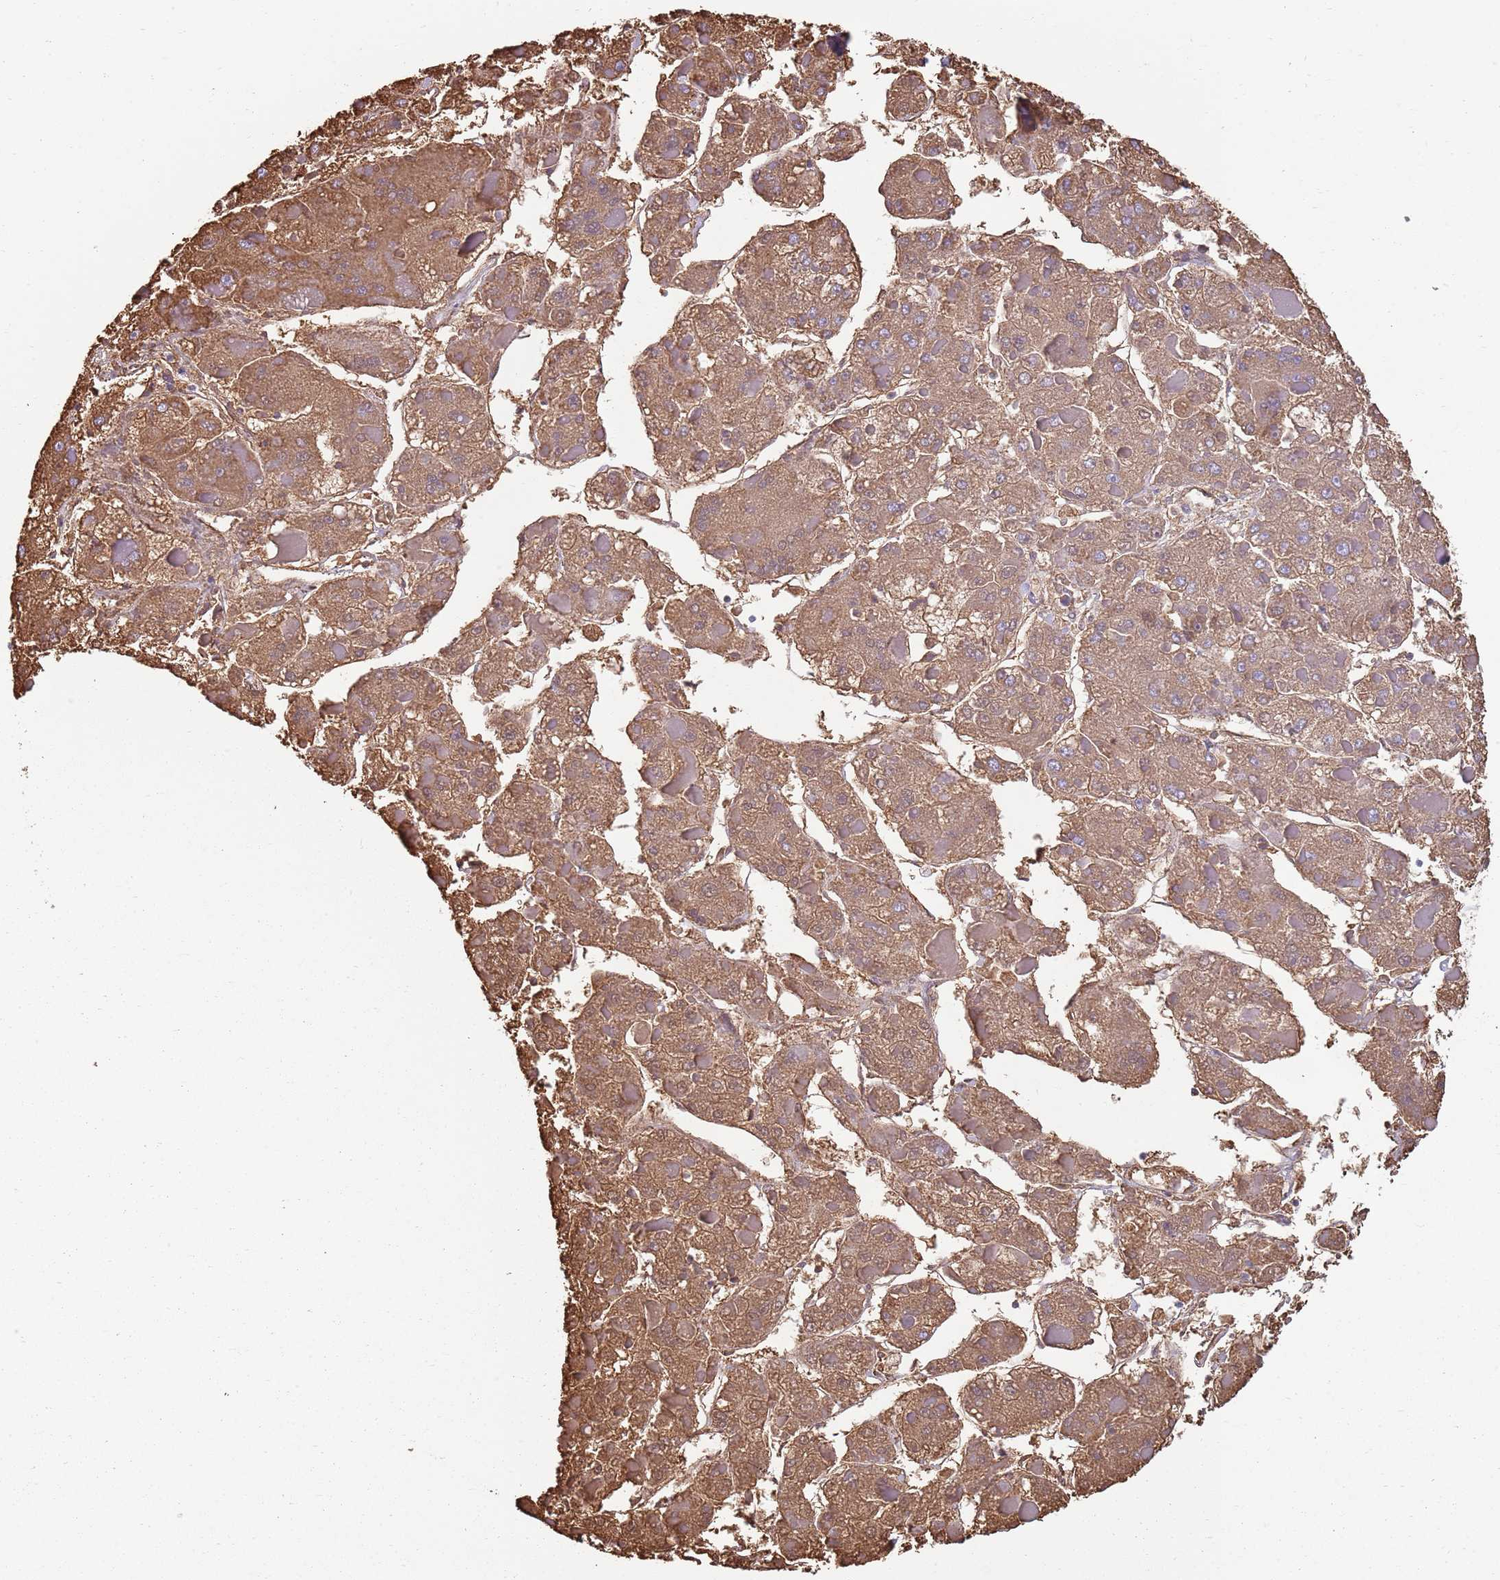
{"staining": {"intensity": "moderate", "quantity": ">75%", "location": "cytoplasmic/membranous"}, "tissue": "liver cancer", "cell_type": "Tumor cells", "image_type": "cancer", "snomed": [{"axis": "morphology", "description": "Carcinoma, Hepatocellular, NOS"}, {"axis": "topography", "description": "Liver"}], "caption": "Moderate cytoplasmic/membranous protein expression is appreciated in about >75% of tumor cells in liver cancer (hepatocellular carcinoma).", "gene": "TTLL1", "patient": {"sex": "female", "age": 73}}